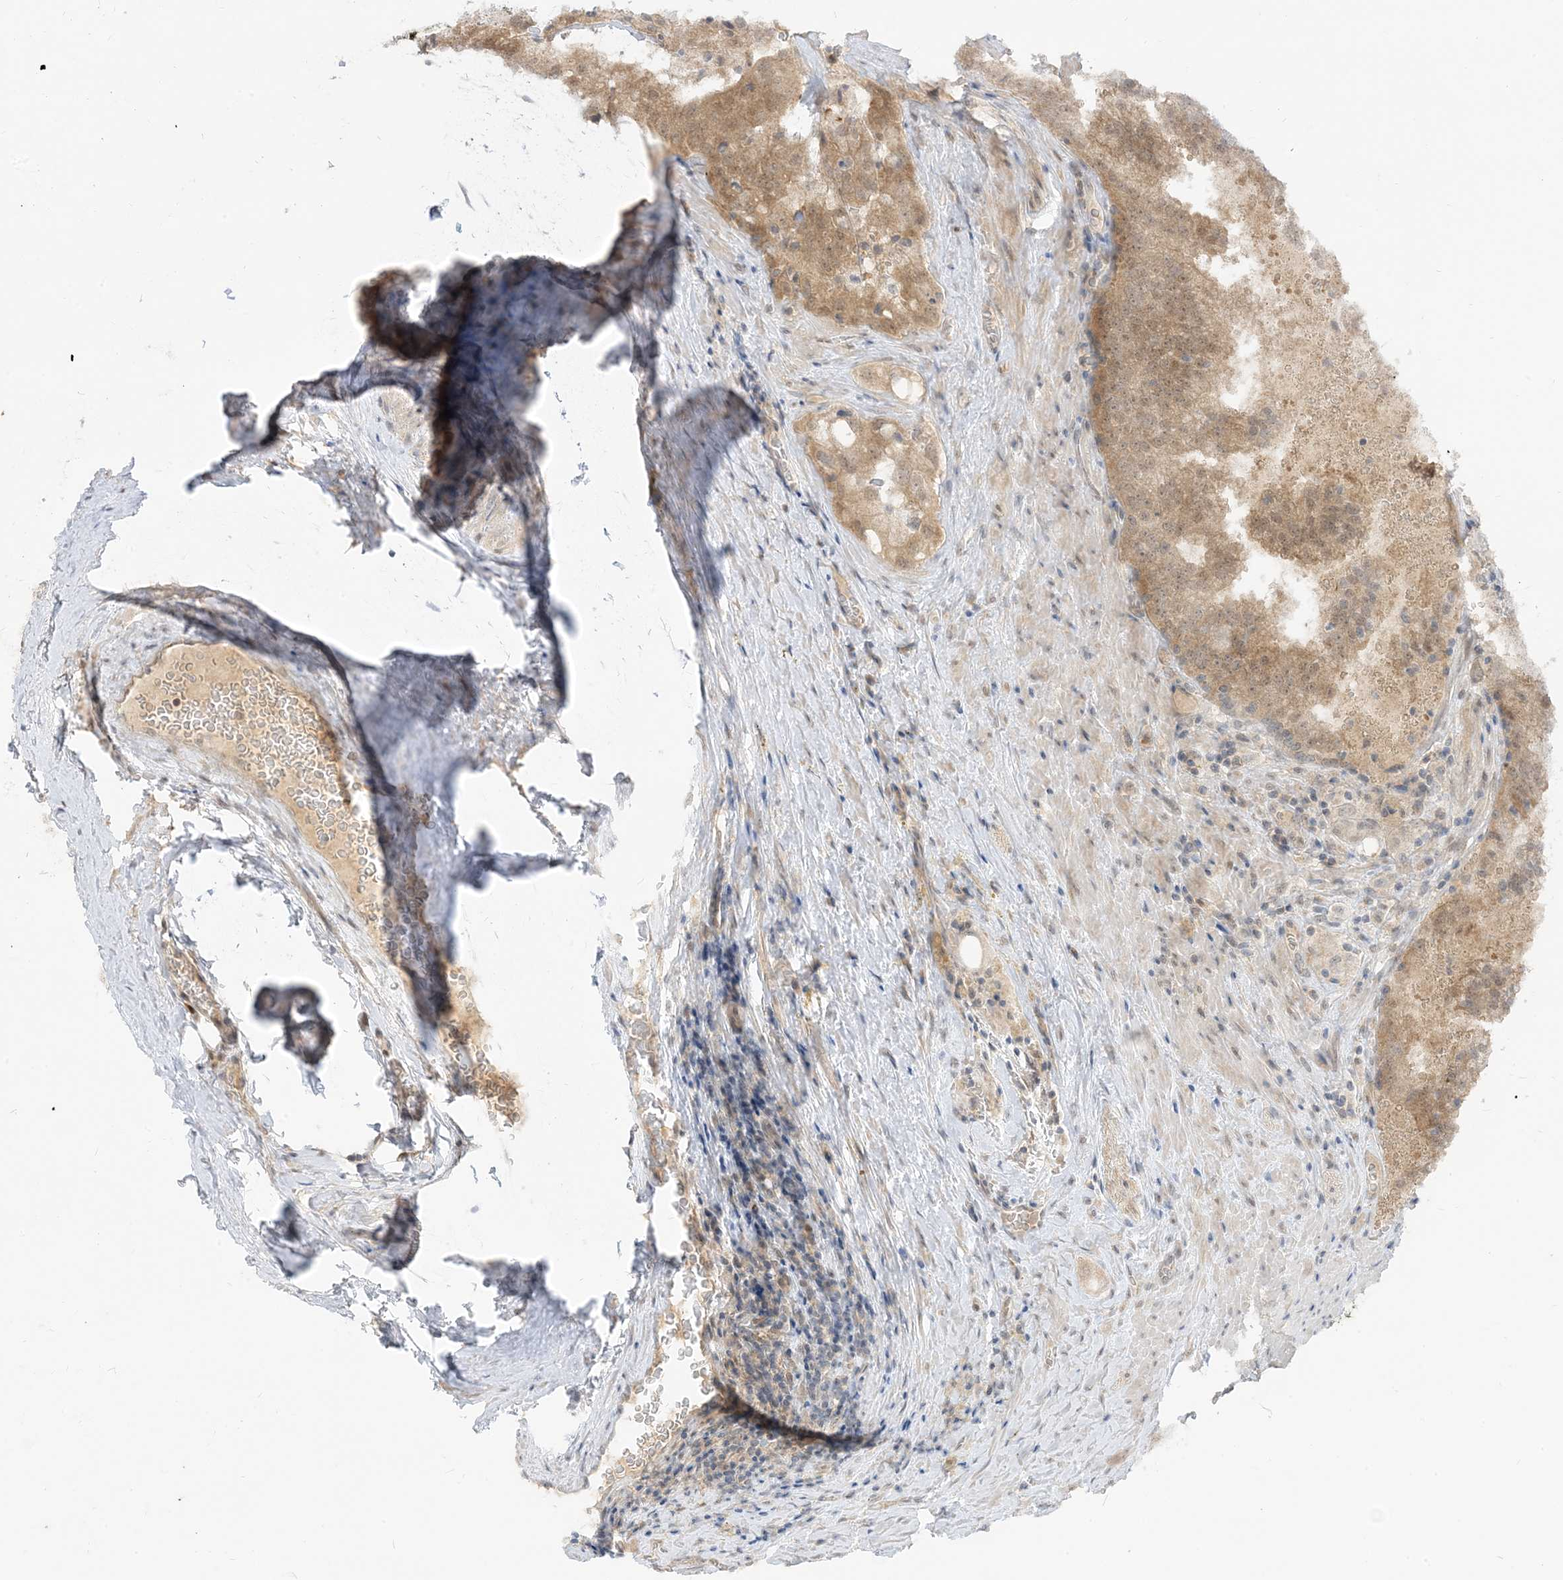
{"staining": {"intensity": "weak", "quantity": ">75%", "location": "cytoplasmic/membranous,nuclear"}, "tissue": "prostate cancer", "cell_type": "Tumor cells", "image_type": "cancer", "snomed": [{"axis": "morphology", "description": "Adenocarcinoma, High grade"}, {"axis": "topography", "description": "Prostate"}], "caption": "An image showing weak cytoplasmic/membranous and nuclear staining in approximately >75% of tumor cells in high-grade adenocarcinoma (prostate), as visualized by brown immunohistochemical staining.", "gene": "TBCC", "patient": {"sex": "male", "age": 68}}